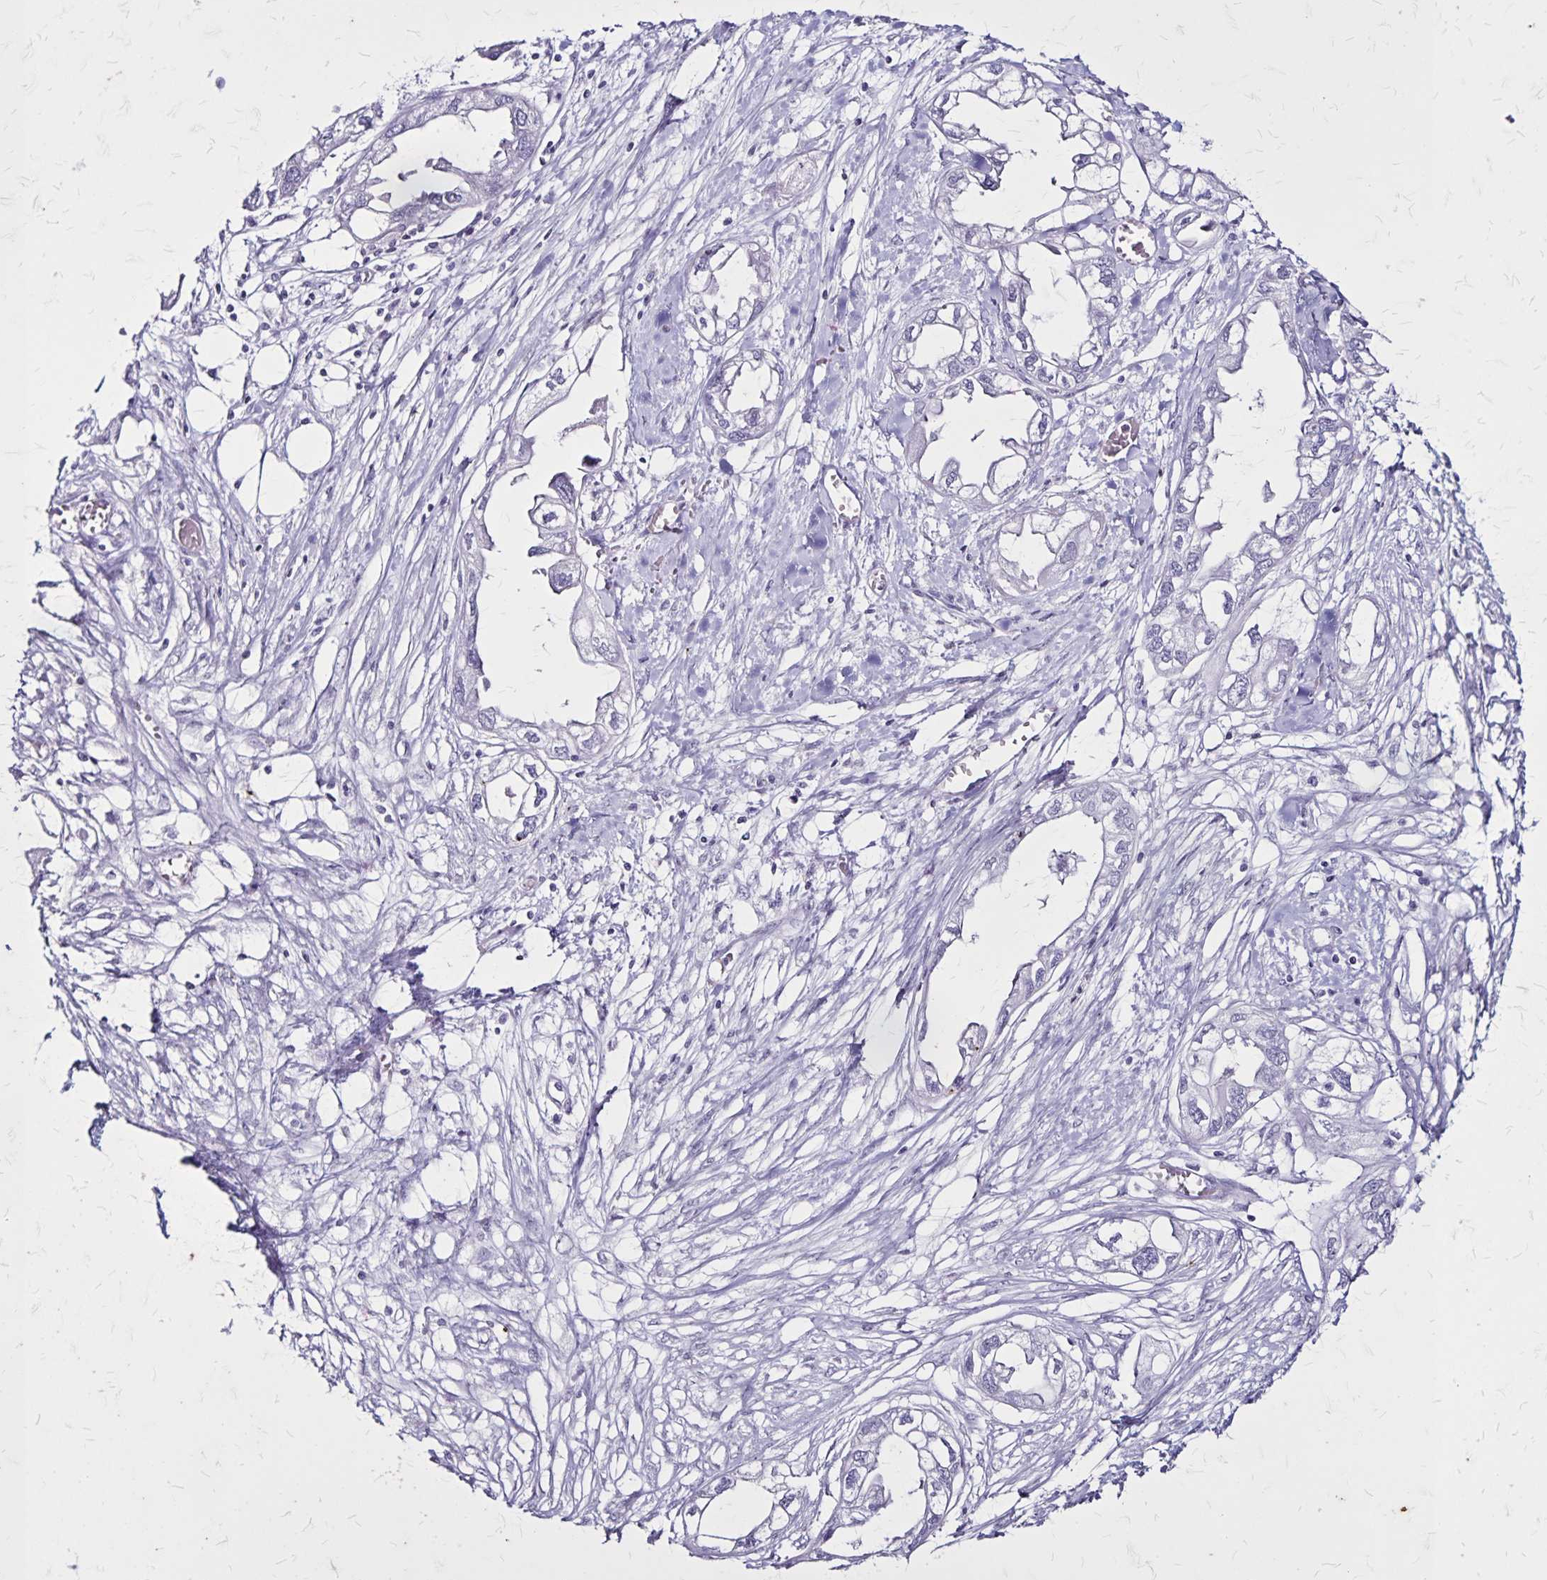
{"staining": {"intensity": "negative", "quantity": "none", "location": "none"}, "tissue": "endometrial cancer", "cell_type": "Tumor cells", "image_type": "cancer", "snomed": [{"axis": "morphology", "description": "Adenocarcinoma, NOS"}, {"axis": "morphology", "description": "Adenocarcinoma, metastatic, NOS"}, {"axis": "topography", "description": "Adipose tissue"}, {"axis": "topography", "description": "Endometrium"}], "caption": "Tumor cells are negative for brown protein staining in endometrial metastatic adenocarcinoma.", "gene": "KRT2", "patient": {"sex": "female", "age": 67}}